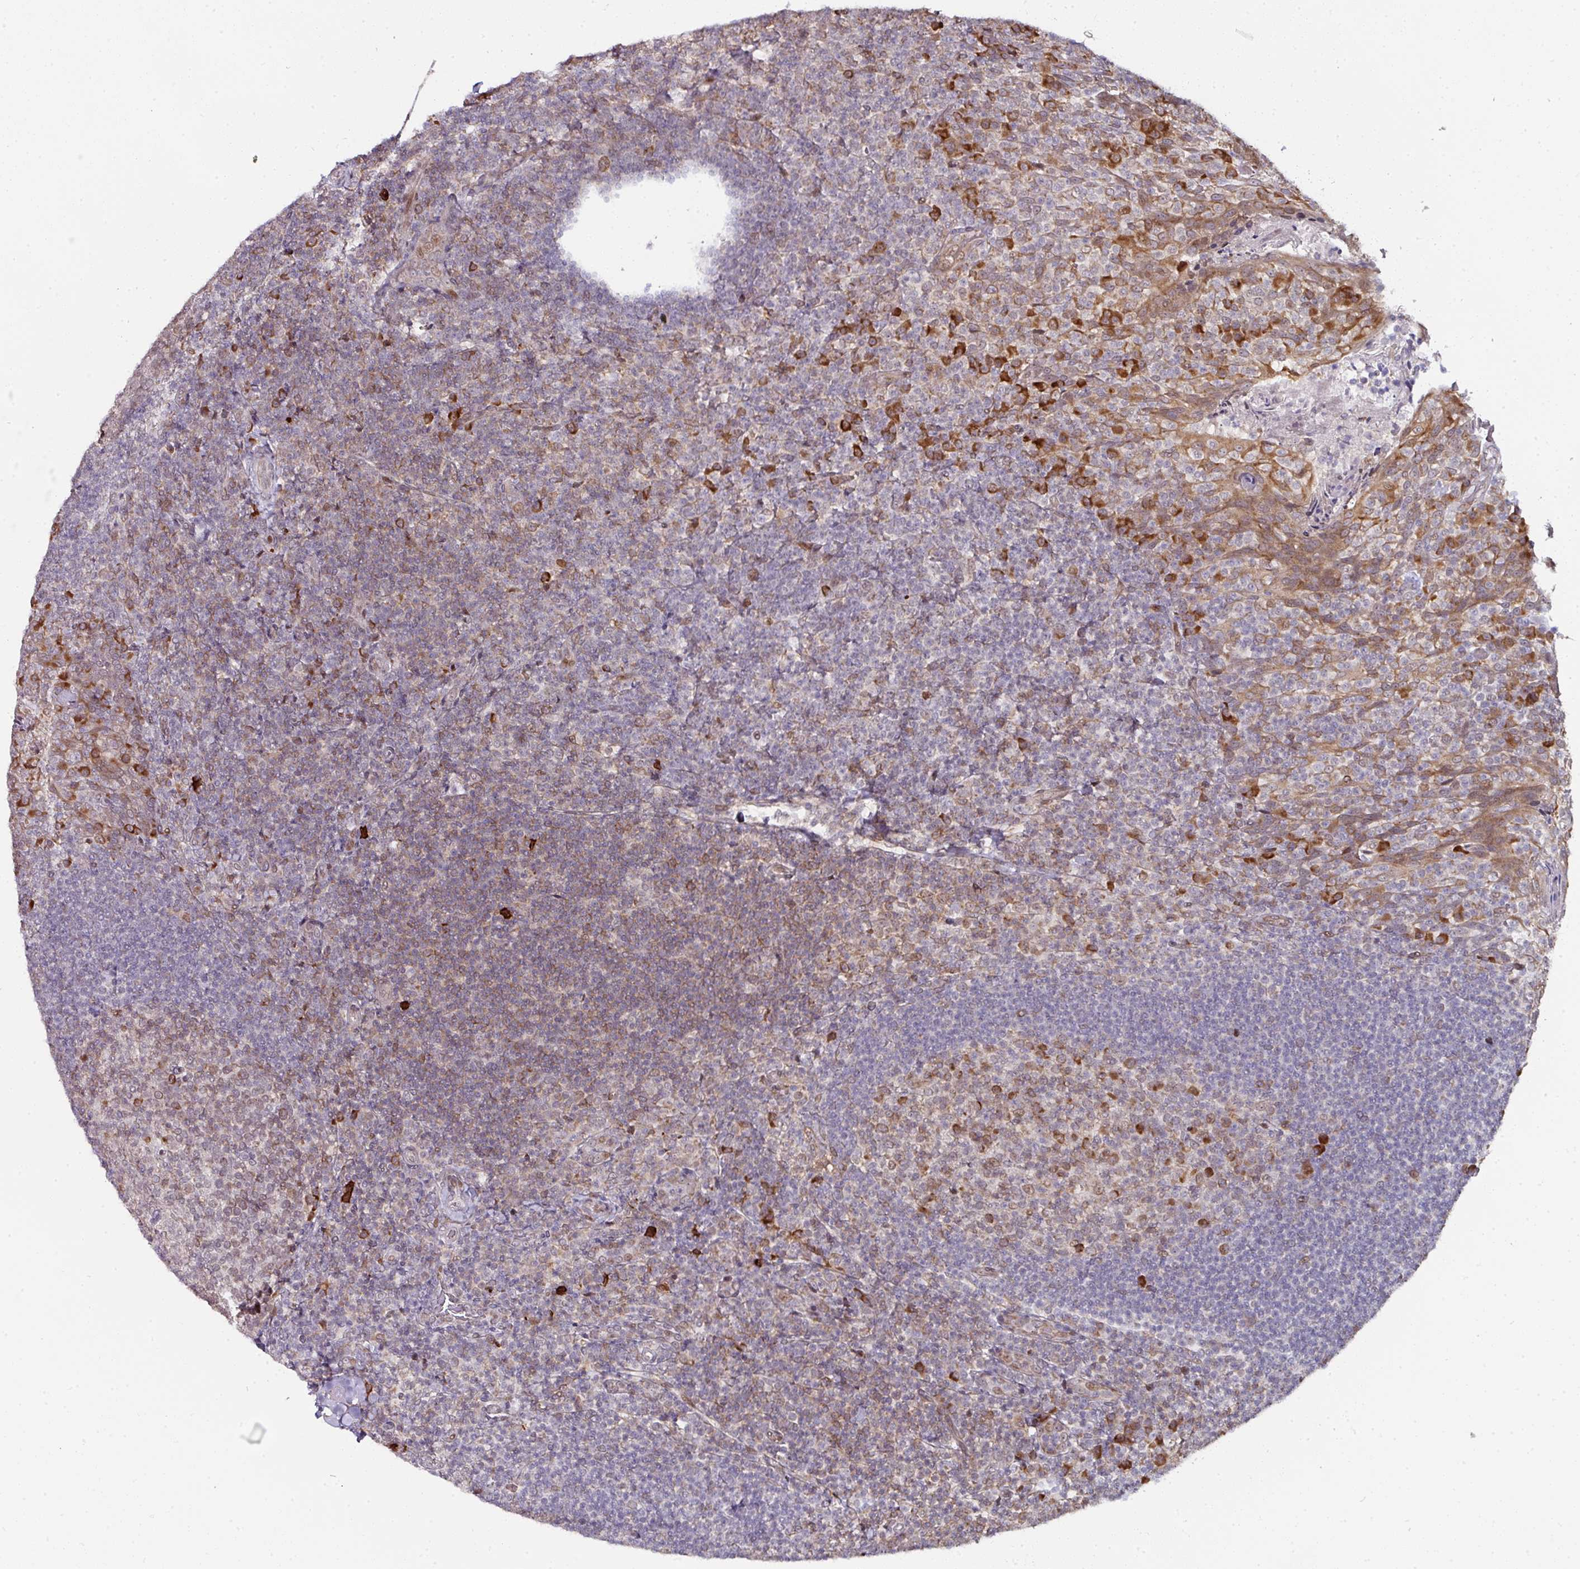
{"staining": {"intensity": "moderate", "quantity": "25%-75%", "location": "cytoplasmic/membranous,nuclear"}, "tissue": "tonsil", "cell_type": "Germinal center cells", "image_type": "normal", "snomed": [{"axis": "morphology", "description": "Normal tissue, NOS"}, {"axis": "topography", "description": "Tonsil"}], "caption": "IHC (DAB (3,3'-diaminobenzidine)) staining of normal human tonsil demonstrates moderate cytoplasmic/membranous,nuclear protein staining in about 25%-75% of germinal center cells. (DAB (3,3'-diaminobenzidine) IHC with brightfield microscopy, high magnification).", "gene": "APOLD1", "patient": {"sex": "female", "age": 10}}